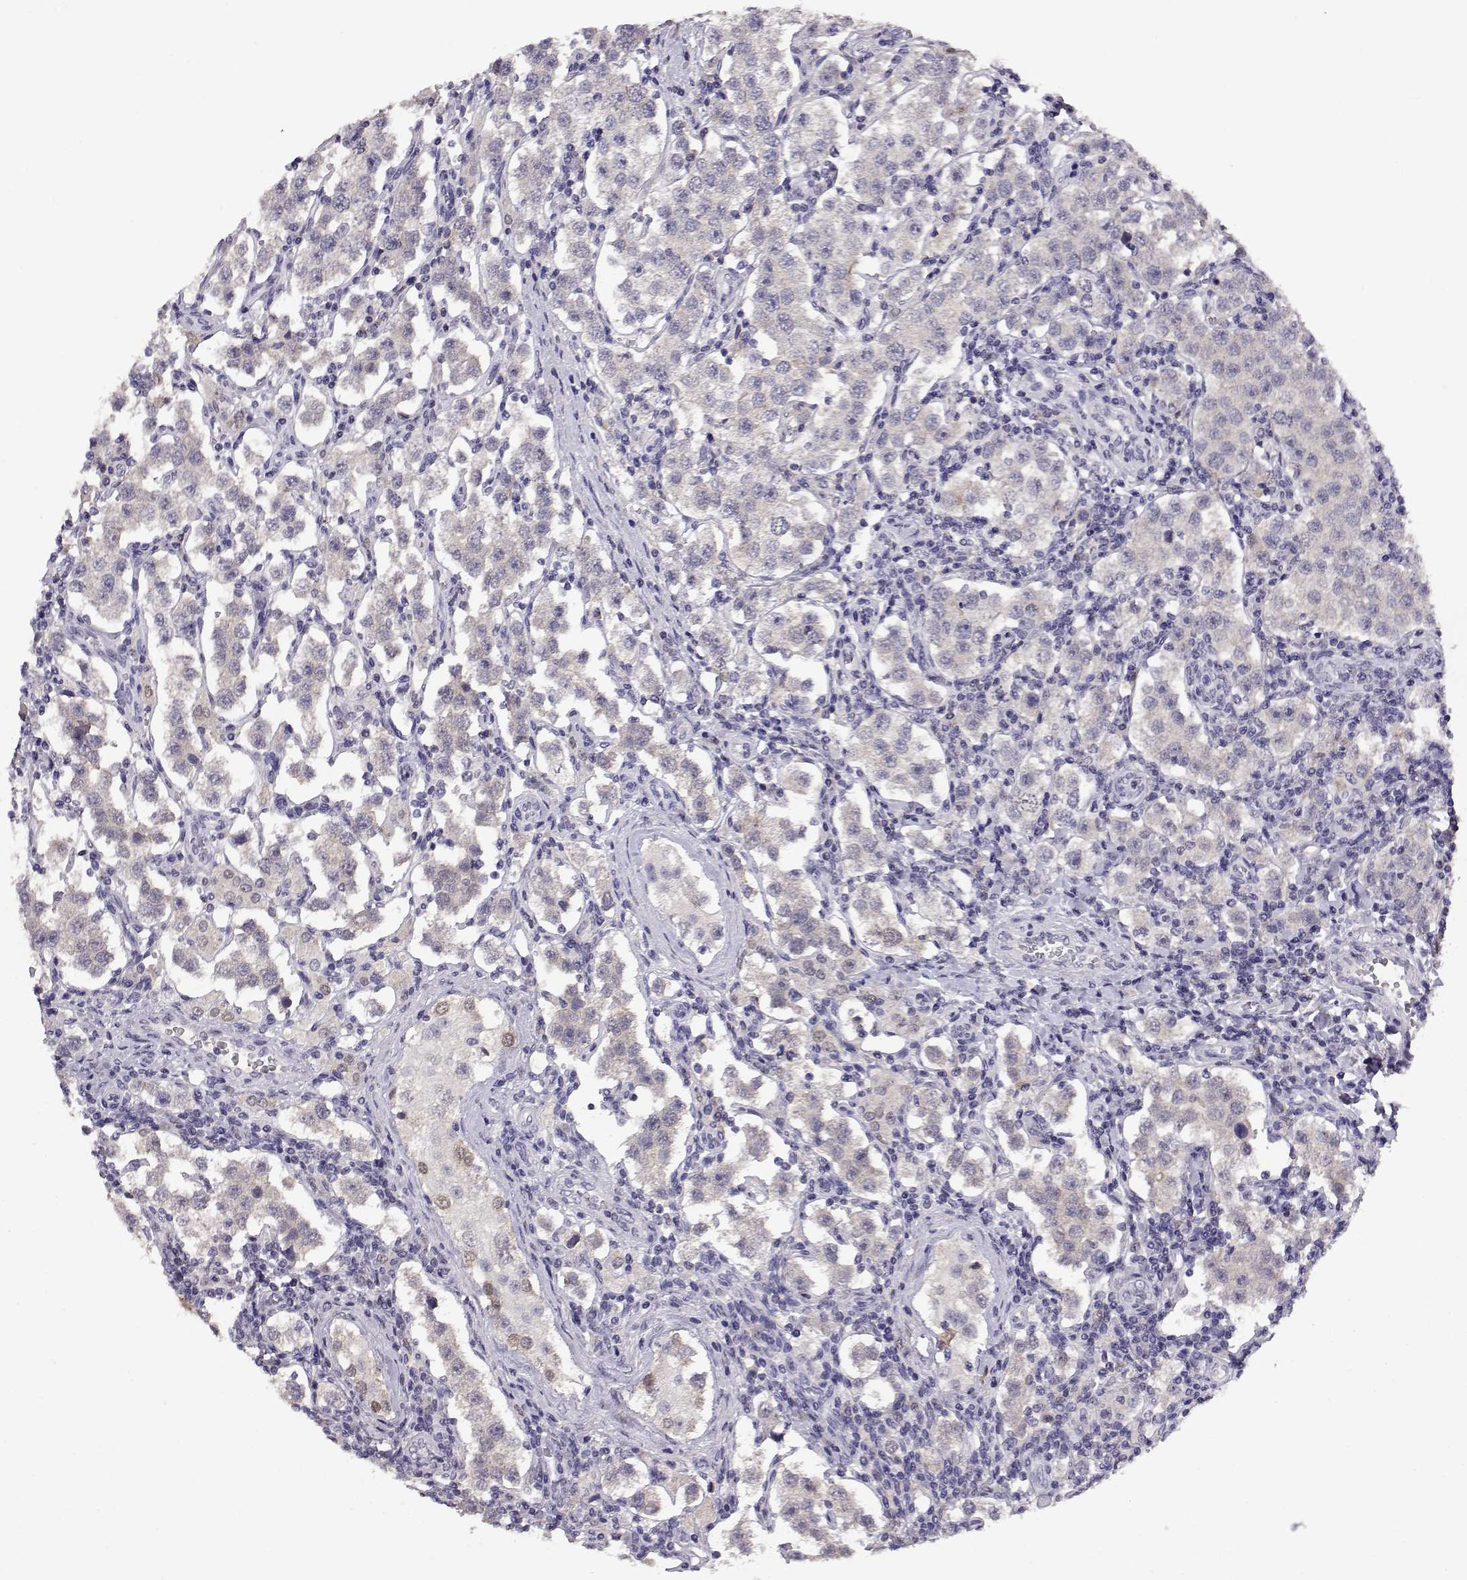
{"staining": {"intensity": "negative", "quantity": "none", "location": "none"}, "tissue": "testis cancer", "cell_type": "Tumor cells", "image_type": "cancer", "snomed": [{"axis": "morphology", "description": "Seminoma, NOS"}, {"axis": "topography", "description": "Testis"}], "caption": "Human testis cancer (seminoma) stained for a protein using immunohistochemistry displays no positivity in tumor cells.", "gene": "AKR1B1", "patient": {"sex": "male", "age": 37}}